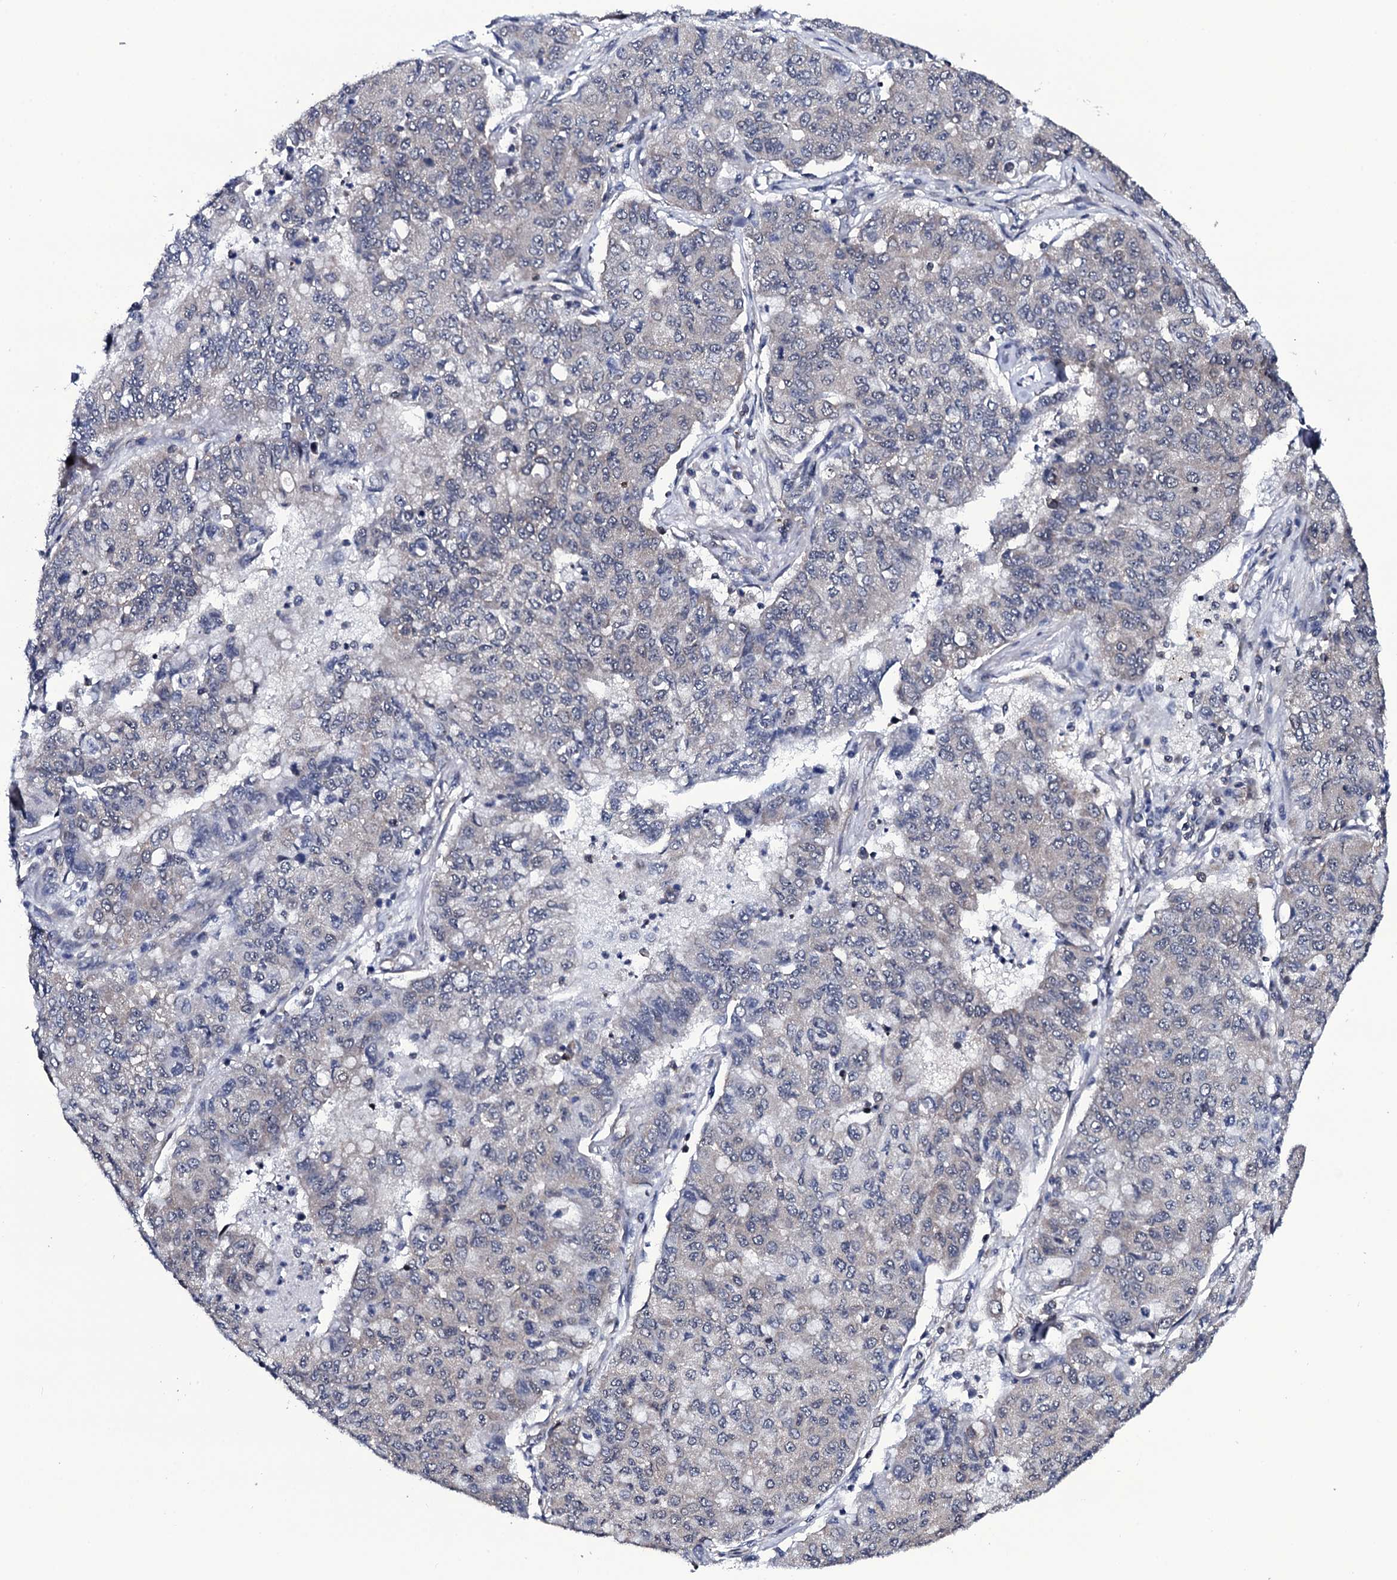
{"staining": {"intensity": "negative", "quantity": "none", "location": "none"}, "tissue": "lung cancer", "cell_type": "Tumor cells", "image_type": "cancer", "snomed": [{"axis": "morphology", "description": "Squamous cell carcinoma, NOS"}, {"axis": "topography", "description": "Lung"}], "caption": "Squamous cell carcinoma (lung) was stained to show a protein in brown. There is no significant staining in tumor cells.", "gene": "CWC15", "patient": {"sex": "male", "age": 74}}